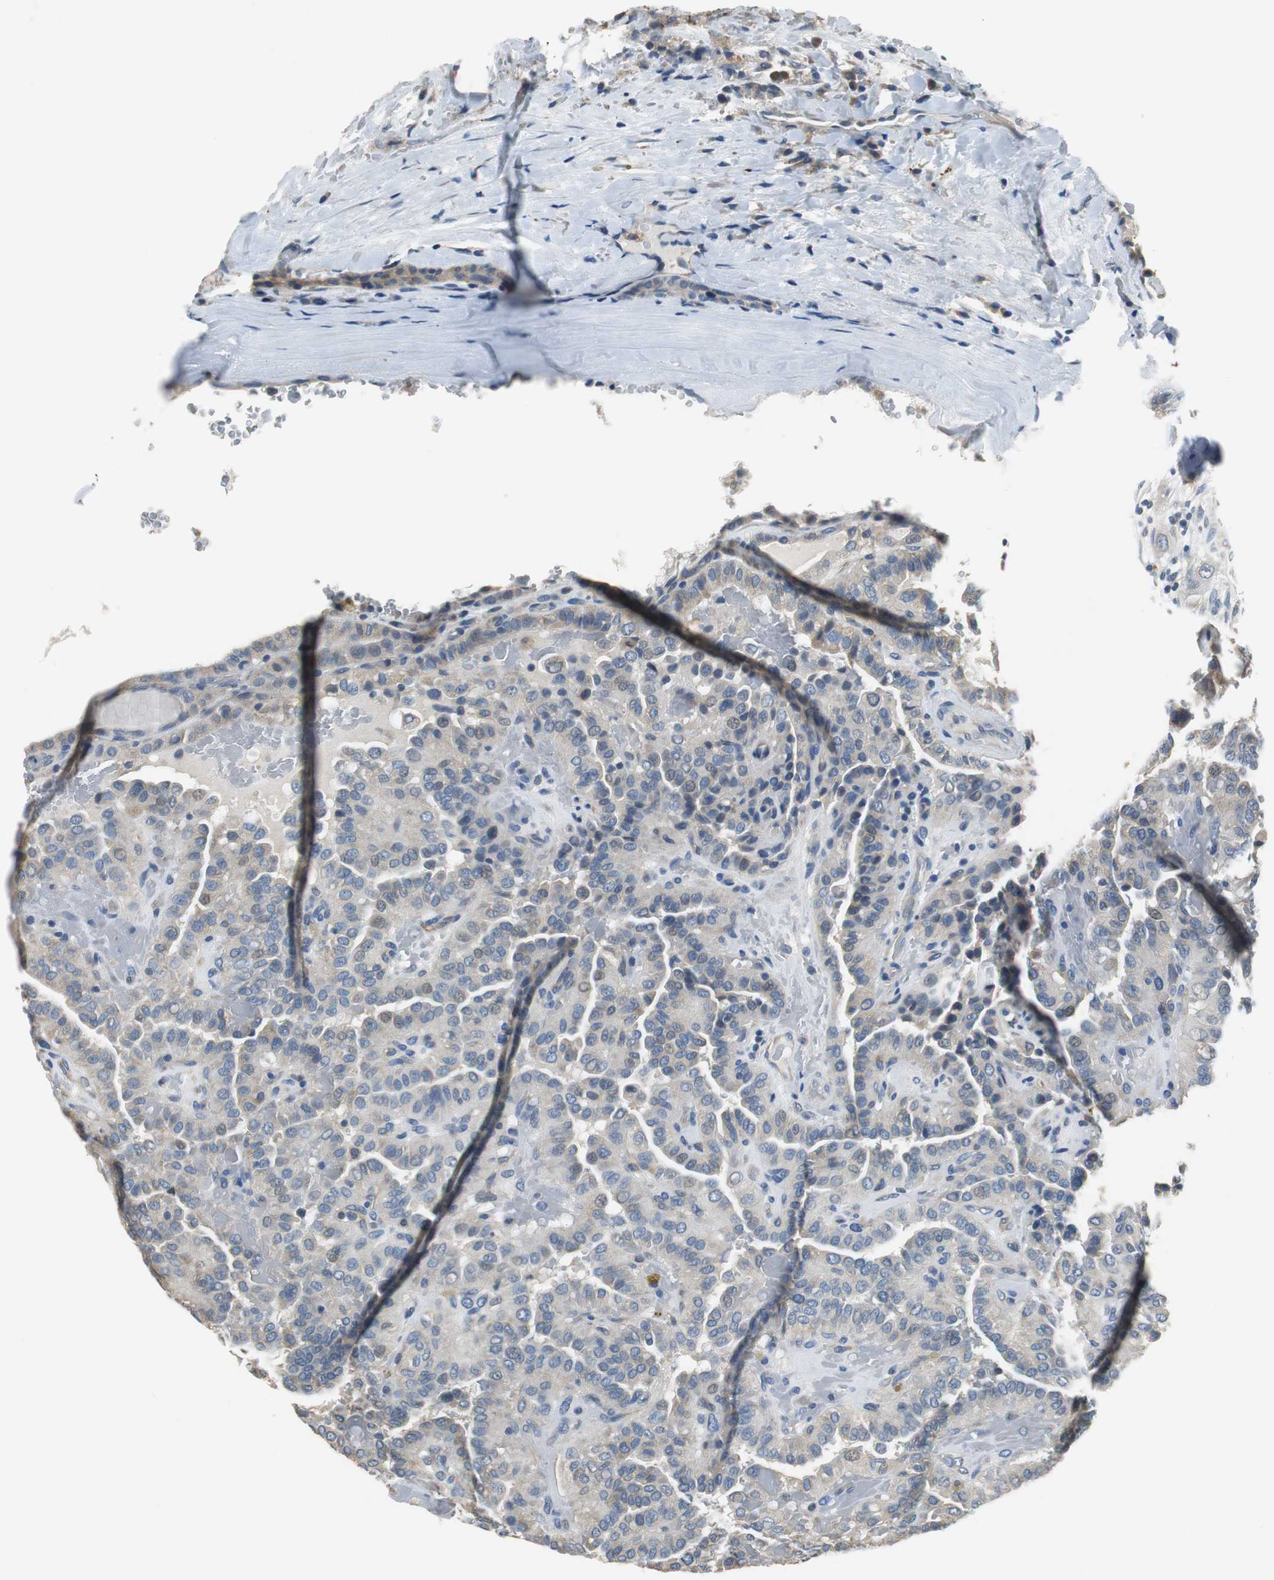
{"staining": {"intensity": "weak", "quantity": "25%-75%", "location": "cytoplasmic/membranous"}, "tissue": "thyroid cancer", "cell_type": "Tumor cells", "image_type": "cancer", "snomed": [{"axis": "morphology", "description": "Papillary adenocarcinoma, NOS"}, {"axis": "topography", "description": "Thyroid gland"}], "caption": "Immunohistochemistry (IHC) micrograph of neoplastic tissue: human thyroid cancer stained using immunohistochemistry (IHC) demonstrates low levels of weak protein expression localized specifically in the cytoplasmic/membranous of tumor cells, appearing as a cytoplasmic/membranous brown color.", "gene": "MTIF2", "patient": {"sex": "male", "age": 77}}